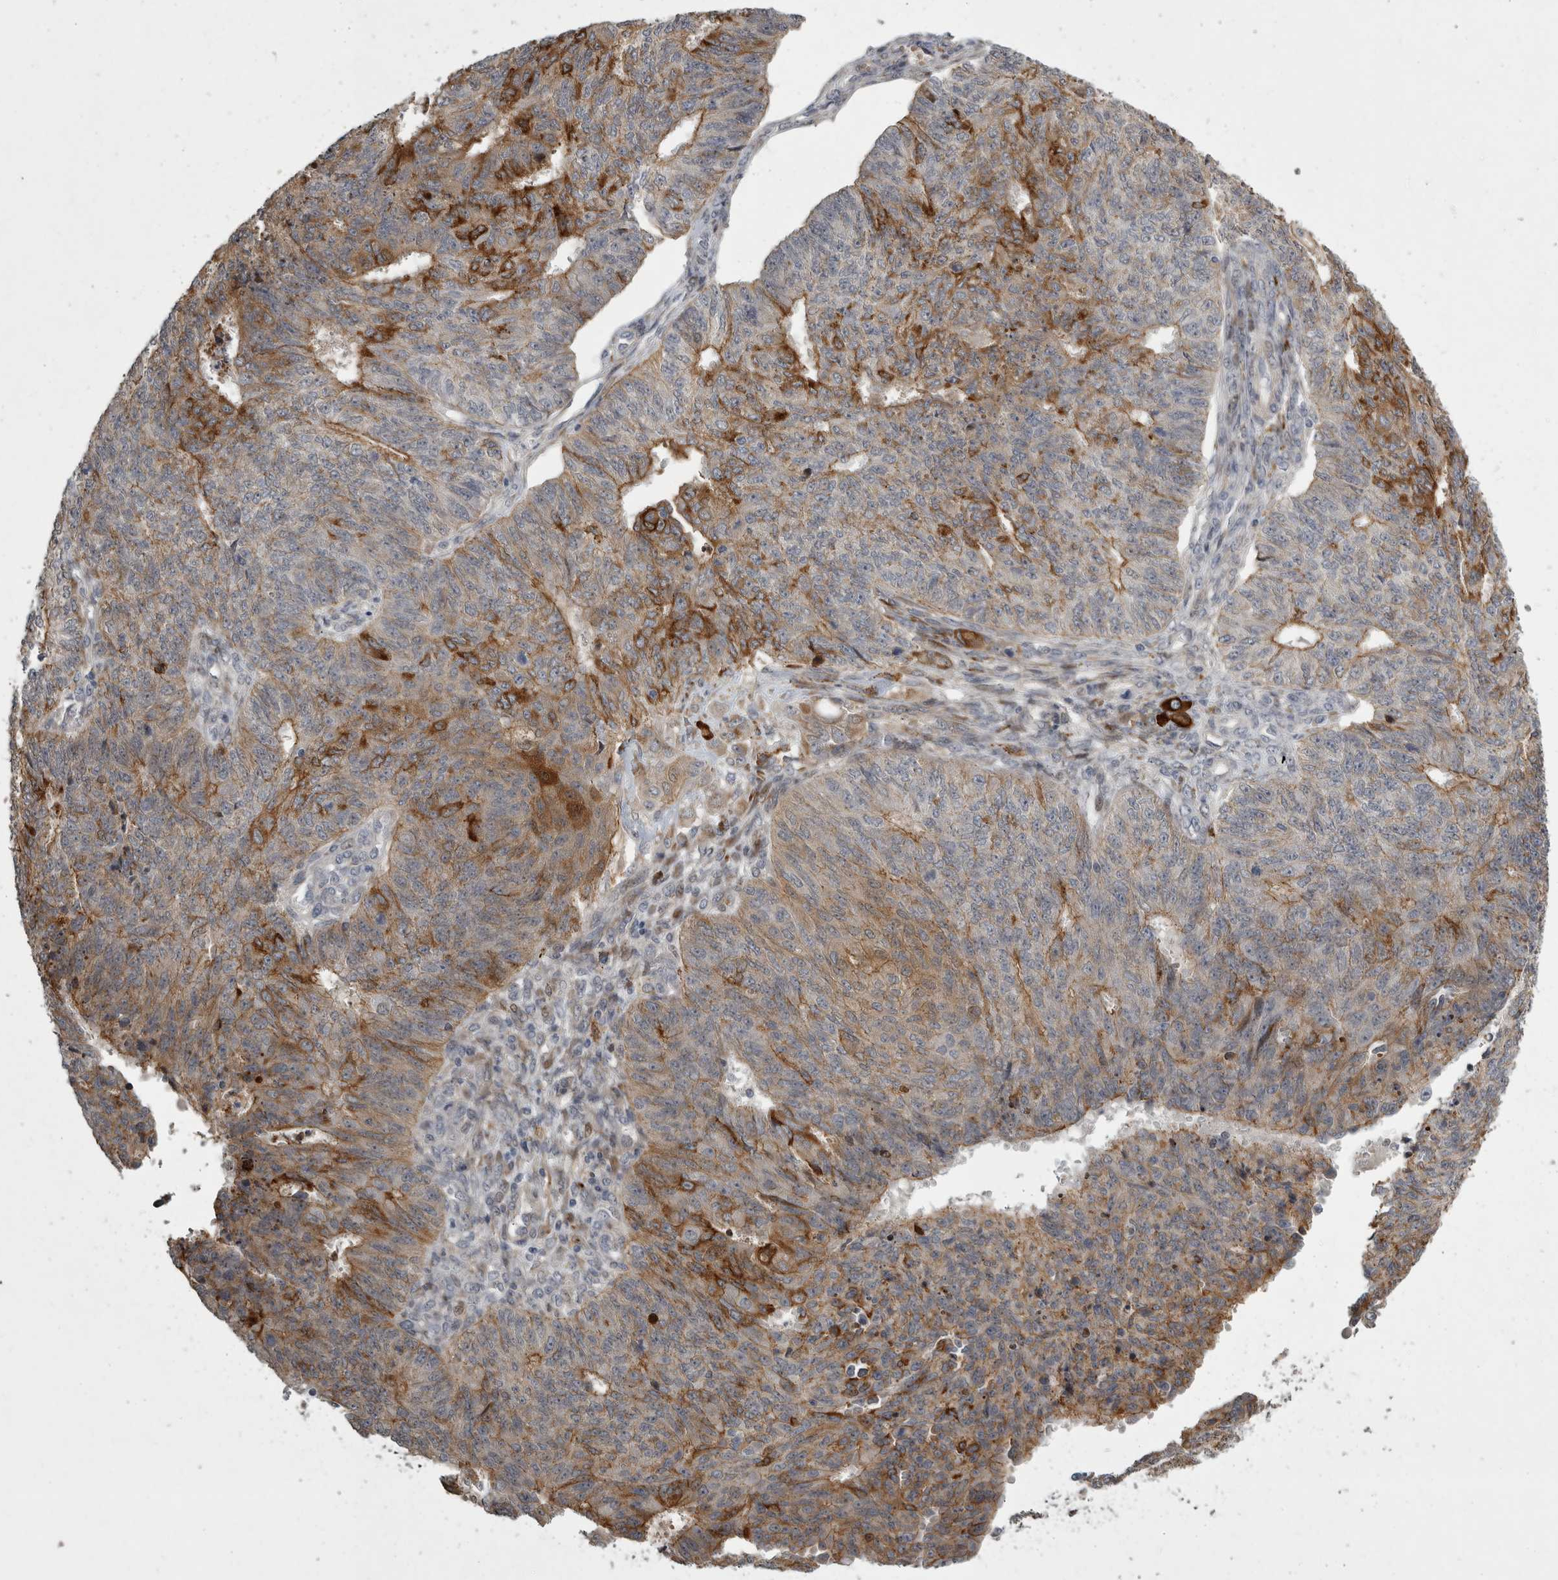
{"staining": {"intensity": "moderate", "quantity": ">75%", "location": "cytoplasmic/membranous"}, "tissue": "endometrial cancer", "cell_type": "Tumor cells", "image_type": "cancer", "snomed": [{"axis": "morphology", "description": "Adenocarcinoma, NOS"}, {"axis": "topography", "description": "Endometrium"}], "caption": "Immunohistochemistry micrograph of adenocarcinoma (endometrial) stained for a protein (brown), which exhibits medium levels of moderate cytoplasmic/membranous staining in about >75% of tumor cells.", "gene": "MPDZ", "patient": {"sex": "female", "age": 32}}